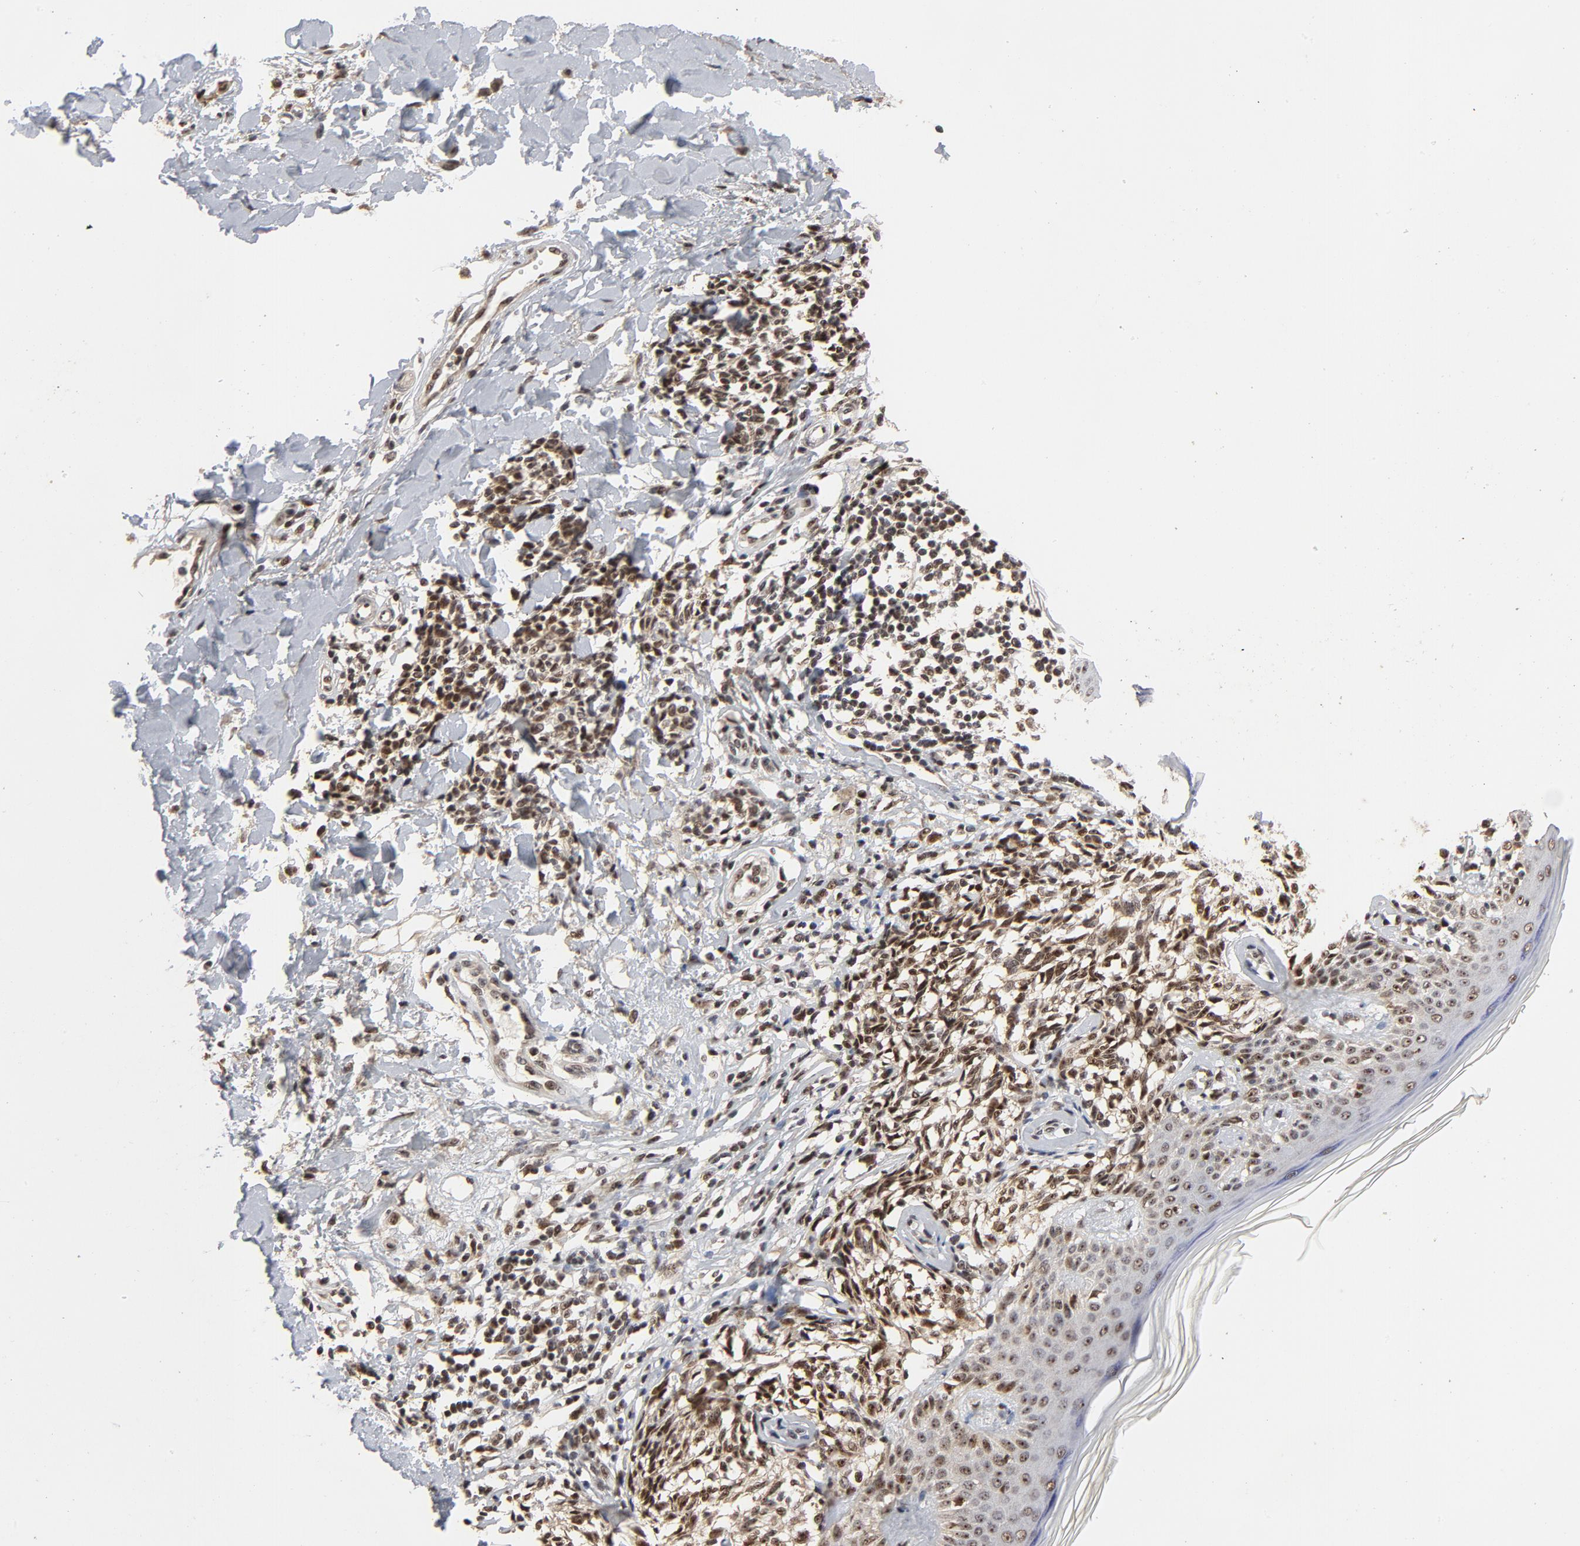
{"staining": {"intensity": "strong", "quantity": ">75%", "location": "nuclear"}, "tissue": "melanoma", "cell_type": "Tumor cells", "image_type": "cancer", "snomed": [{"axis": "morphology", "description": "Malignant melanoma, NOS"}, {"axis": "topography", "description": "Skin"}], "caption": "Immunohistochemistry (IHC) (DAB) staining of malignant melanoma exhibits strong nuclear protein positivity in approximately >75% of tumor cells. (DAB IHC with brightfield microscopy, high magnification).", "gene": "TP53RK", "patient": {"sex": "male", "age": 67}}